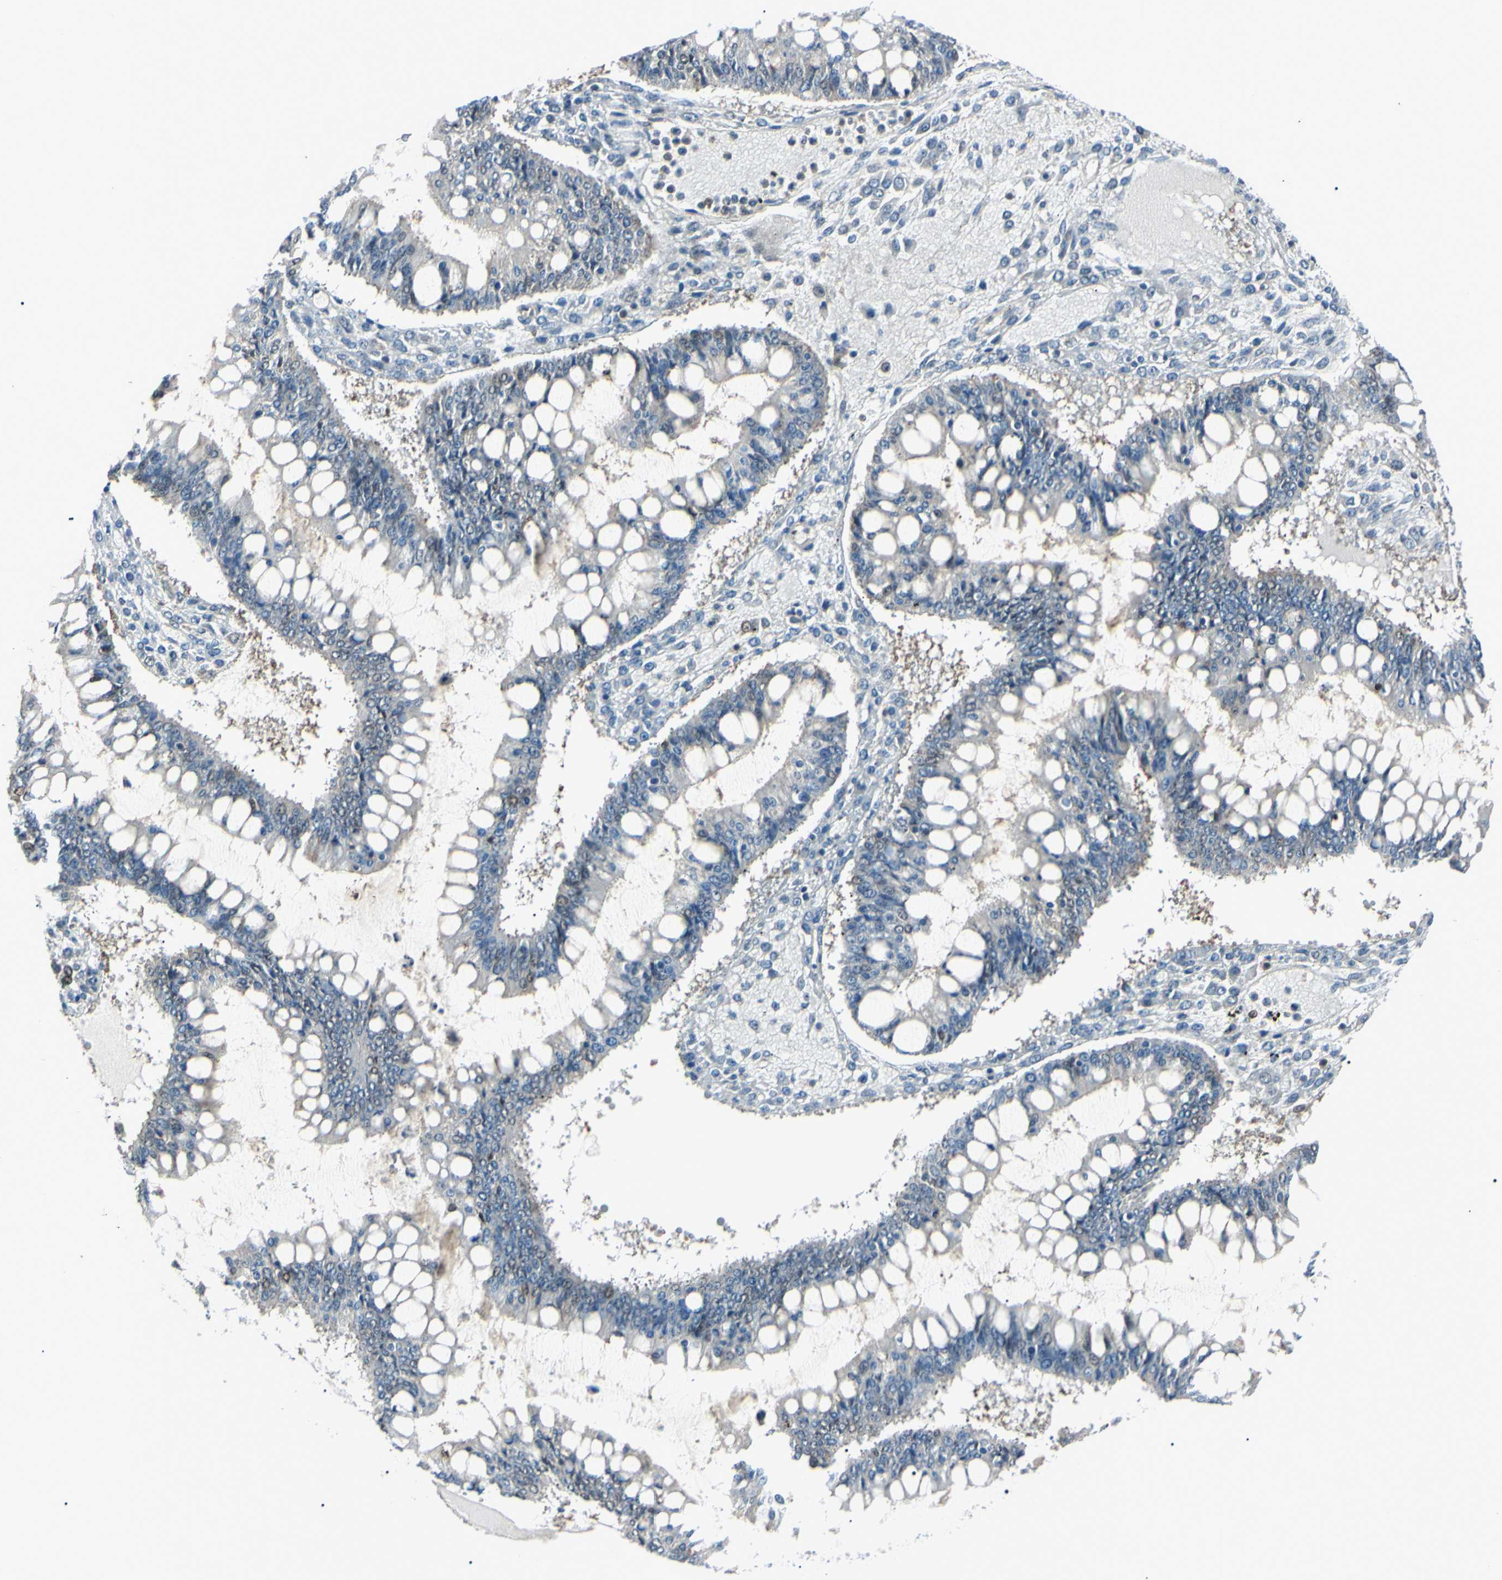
{"staining": {"intensity": "negative", "quantity": "none", "location": "none"}, "tissue": "ovarian cancer", "cell_type": "Tumor cells", "image_type": "cancer", "snomed": [{"axis": "morphology", "description": "Cystadenocarcinoma, mucinous, NOS"}, {"axis": "topography", "description": "Ovary"}], "caption": "Tumor cells show no significant protein staining in mucinous cystadenocarcinoma (ovarian).", "gene": "PGK1", "patient": {"sex": "female", "age": 73}}